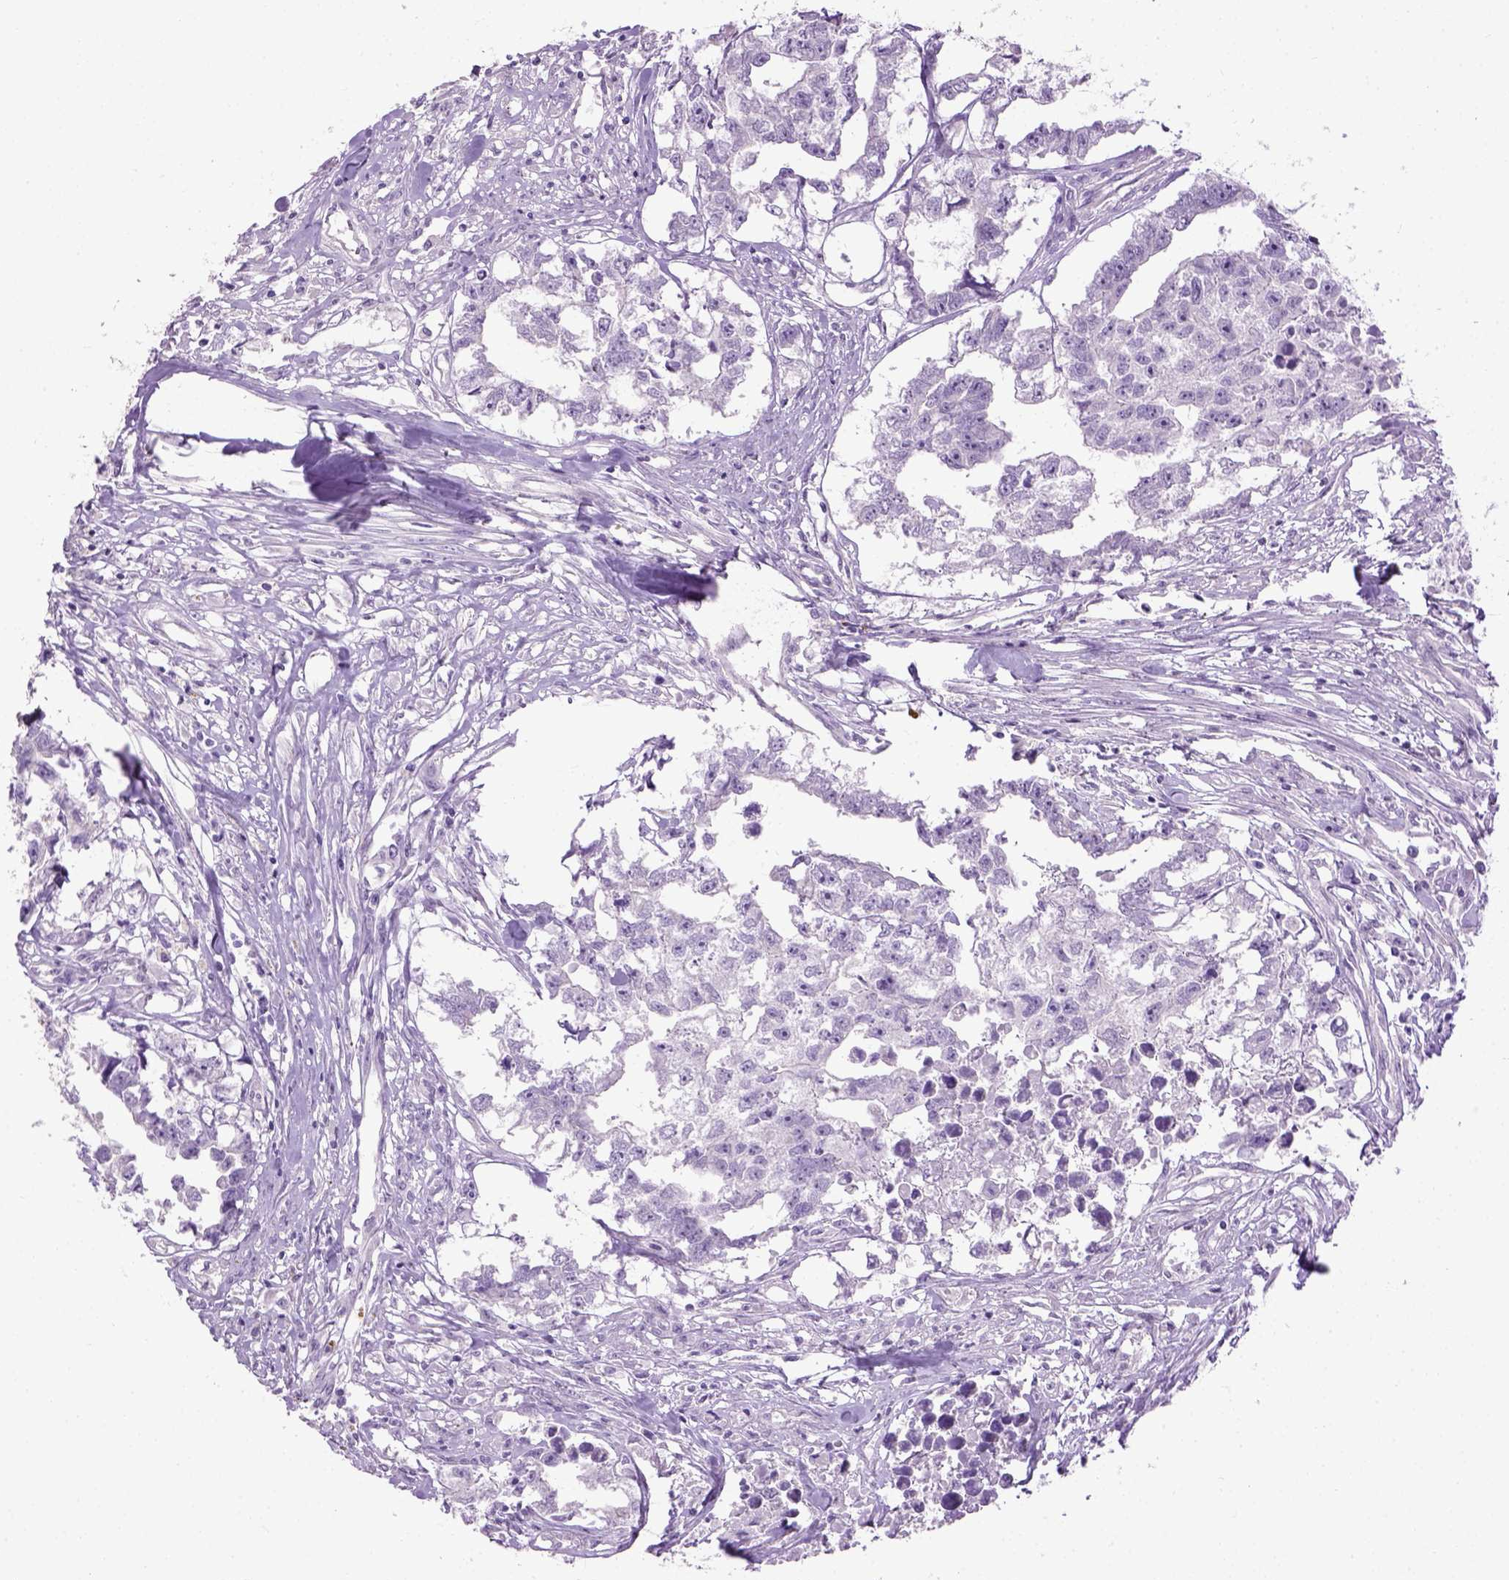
{"staining": {"intensity": "negative", "quantity": "none", "location": "none"}, "tissue": "testis cancer", "cell_type": "Tumor cells", "image_type": "cancer", "snomed": [{"axis": "morphology", "description": "Carcinoma, Embryonal, NOS"}, {"axis": "morphology", "description": "Teratoma, malignant, NOS"}, {"axis": "topography", "description": "Testis"}], "caption": "An immunohistochemistry (IHC) photomicrograph of testis embryonal carcinoma is shown. There is no staining in tumor cells of testis embryonal carcinoma.", "gene": "CYP24A1", "patient": {"sex": "male", "age": 44}}